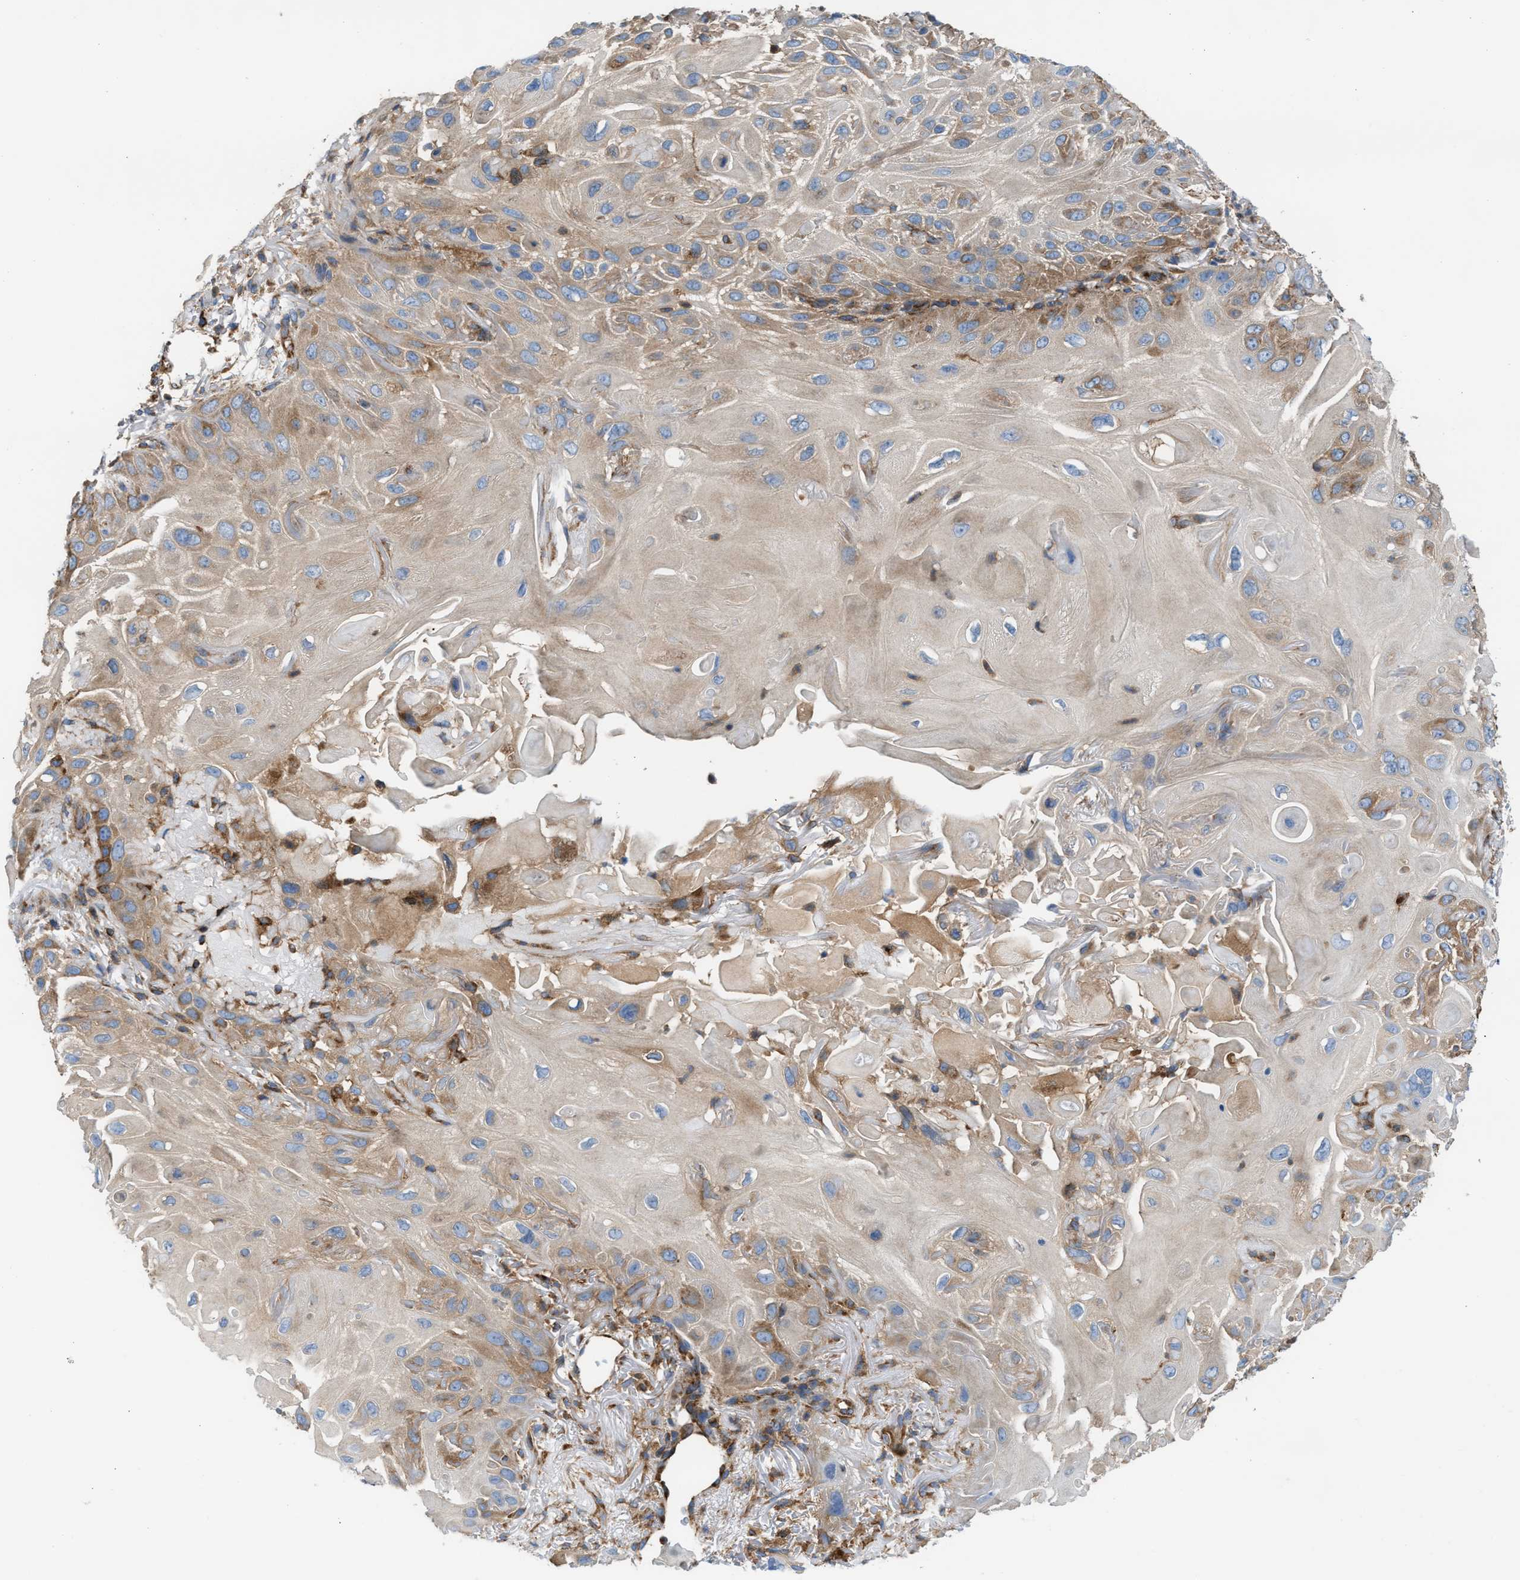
{"staining": {"intensity": "moderate", "quantity": "25%-75%", "location": "cytoplasmic/membranous"}, "tissue": "skin cancer", "cell_type": "Tumor cells", "image_type": "cancer", "snomed": [{"axis": "morphology", "description": "Squamous cell carcinoma, NOS"}, {"axis": "topography", "description": "Skin"}], "caption": "Human skin squamous cell carcinoma stained with a protein marker exhibits moderate staining in tumor cells.", "gene": "TBC1D15", "patient": {"sex": "female", "age": 77}}